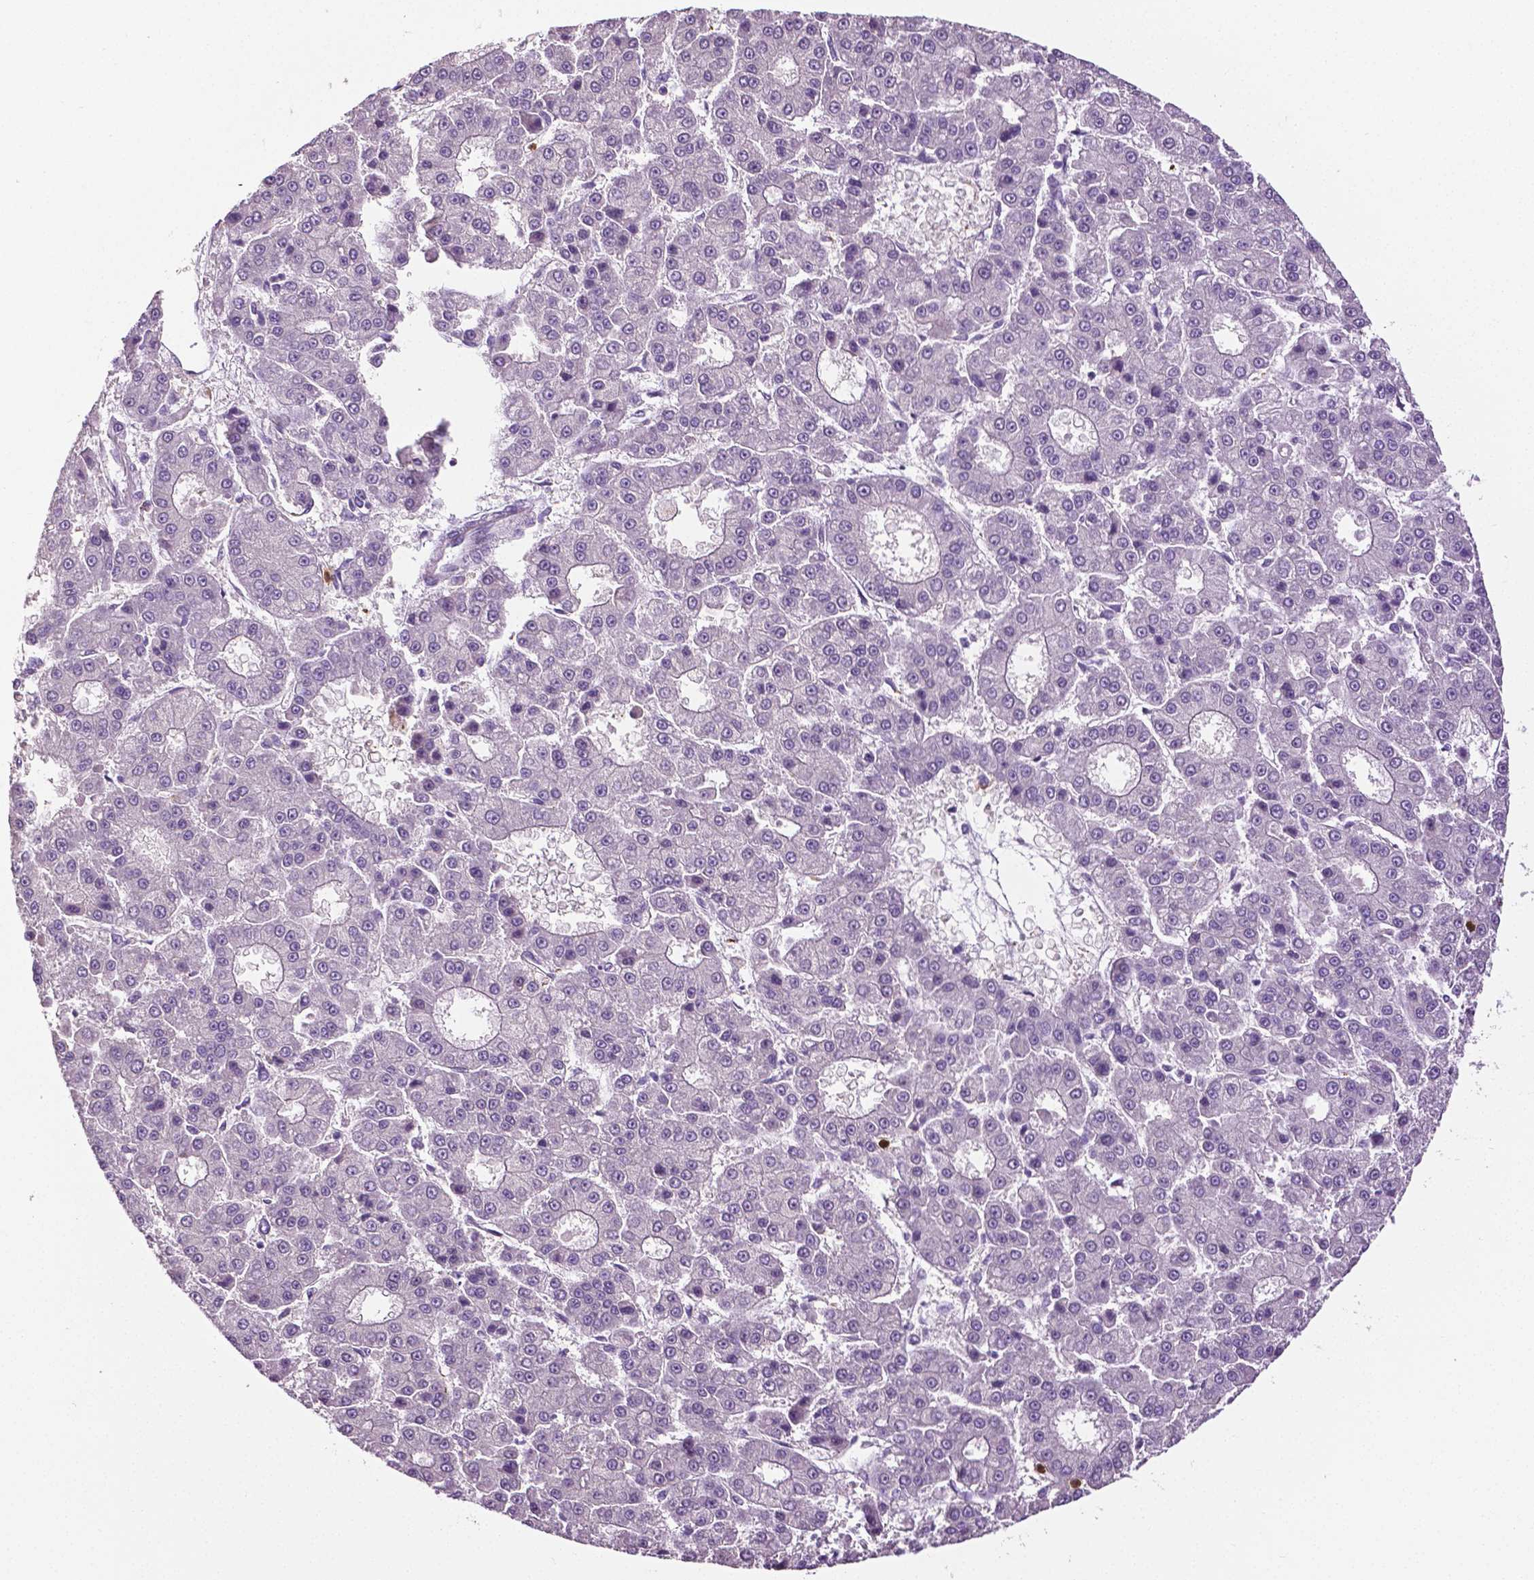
{"staining": {"intensity": "negative", "quantity": "none", "location": "none"}, "tissue": "liver cancer", "cell_type": "Tumor cells", "image_type": "cancer", "snomed": [{"axis": "morphology", "description": "Carcinoma, Hepatocellular, NOS"}, {"axis": "topography", "description": "Liver"}], "caption": "Liver cancer was stained to show a protein in brown. There is no significant expression in tumor cells. (DAB immunohistochemistry (IHC) with hematoxylin counter stain).", "gene": "PTPN5", "patient": {"sex": "male", "age": 70}}